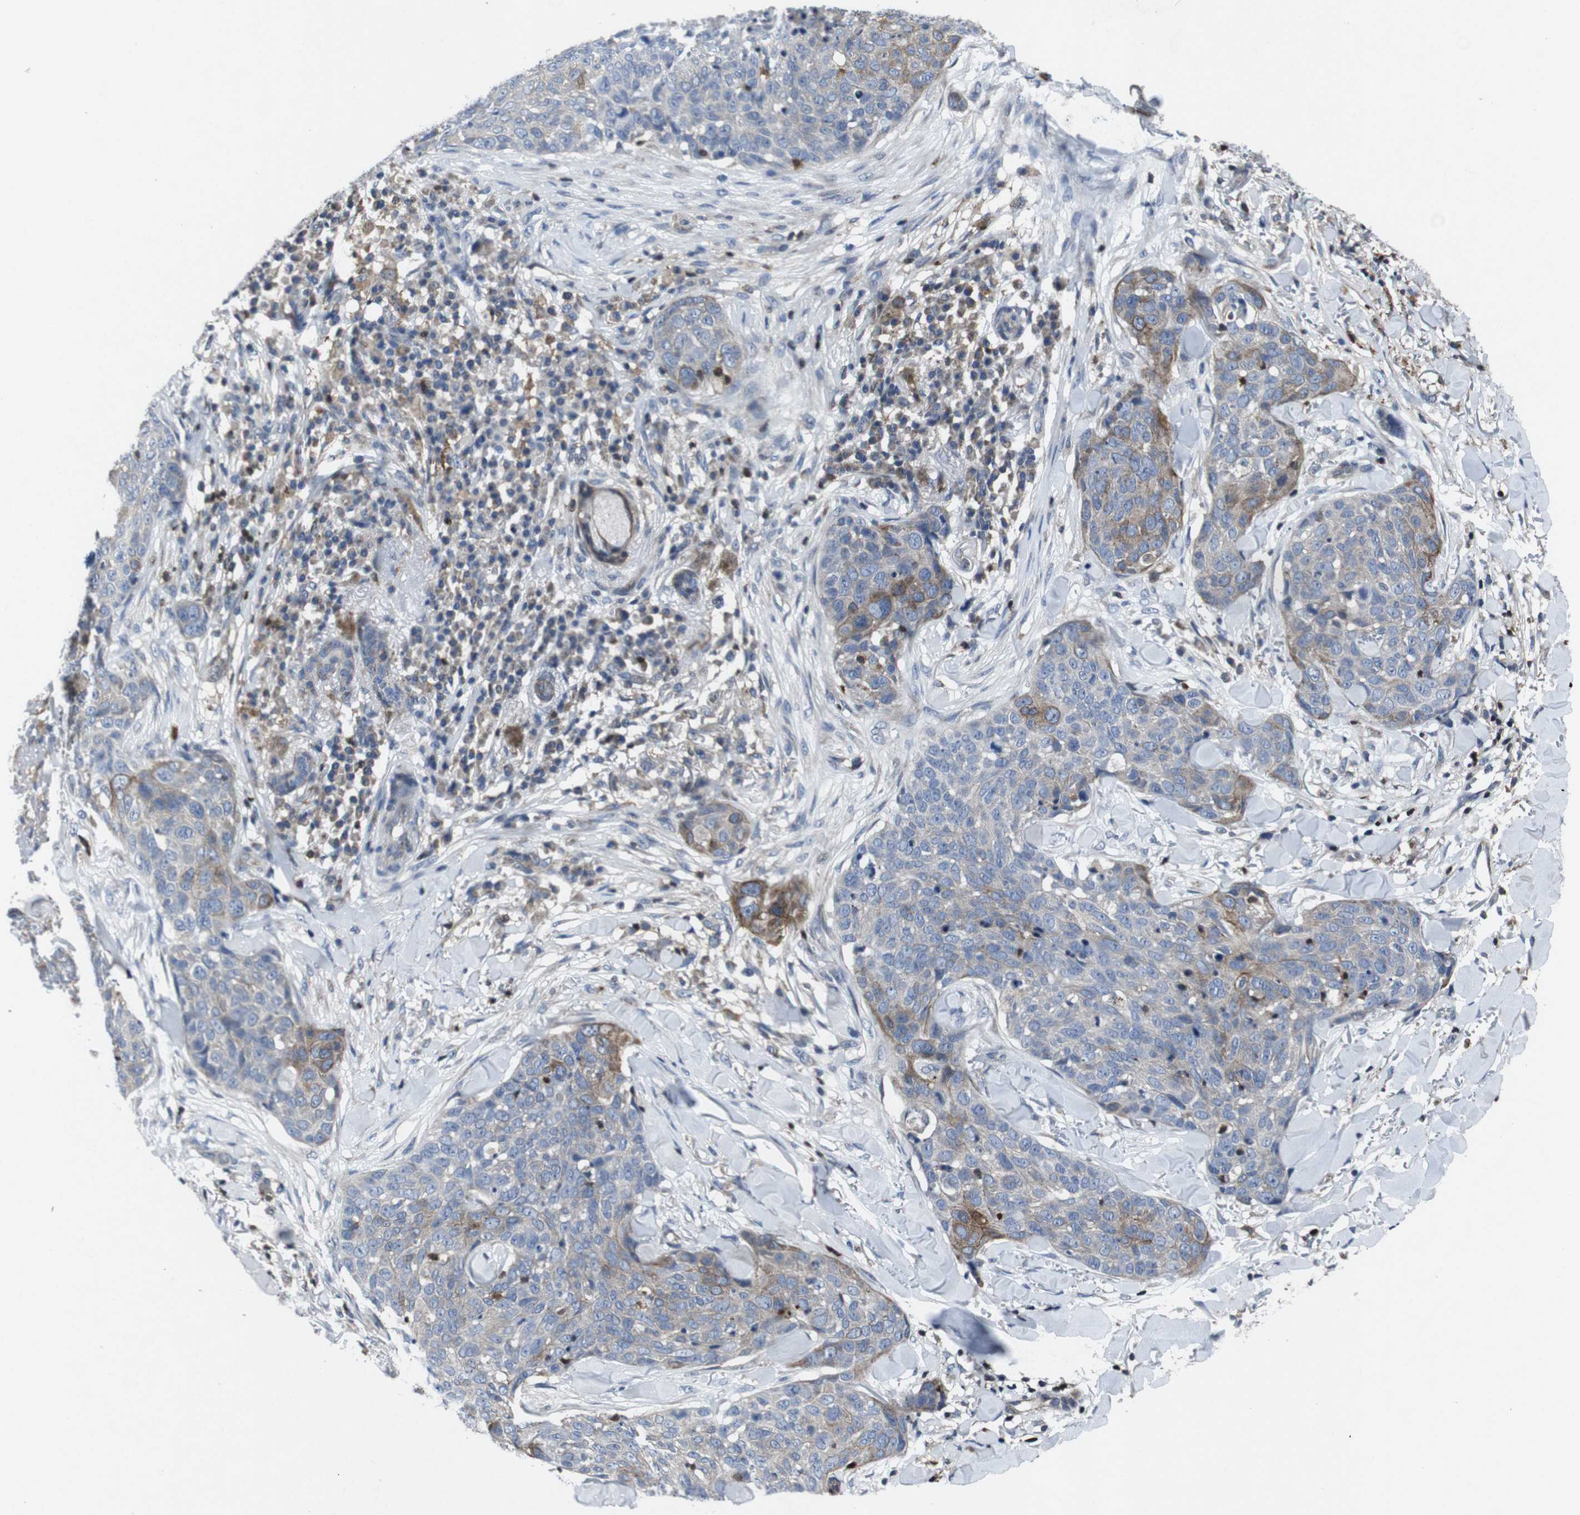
{"staining": {"intensity": "moderate", "quantity": "<25%", "location": "cytoplasmic/membranous"}, "tissue": "skin cancer", "cell_type": "Tumor cells", "image_type": "cancer", "snomed": [{"axis": "morphology", "description": "Squamous cell carcinoma in situ, NOS"}, {"axis": "morphology", "description": "Squamous cell carcinoma, NOS"}, {"axis": "topography", "description": "Skin"}], "caption": "Tumor cells display moderate cytoplasmic/membranous staining in approximately <25% of cells in skin cancer. The staining is performed using DAB brown chromogen to label protein expression. The nuclei are counter-stained blue using hematoxylin.", "gene": "STAT4", "patient": {"sex": "male", "age": 93}}